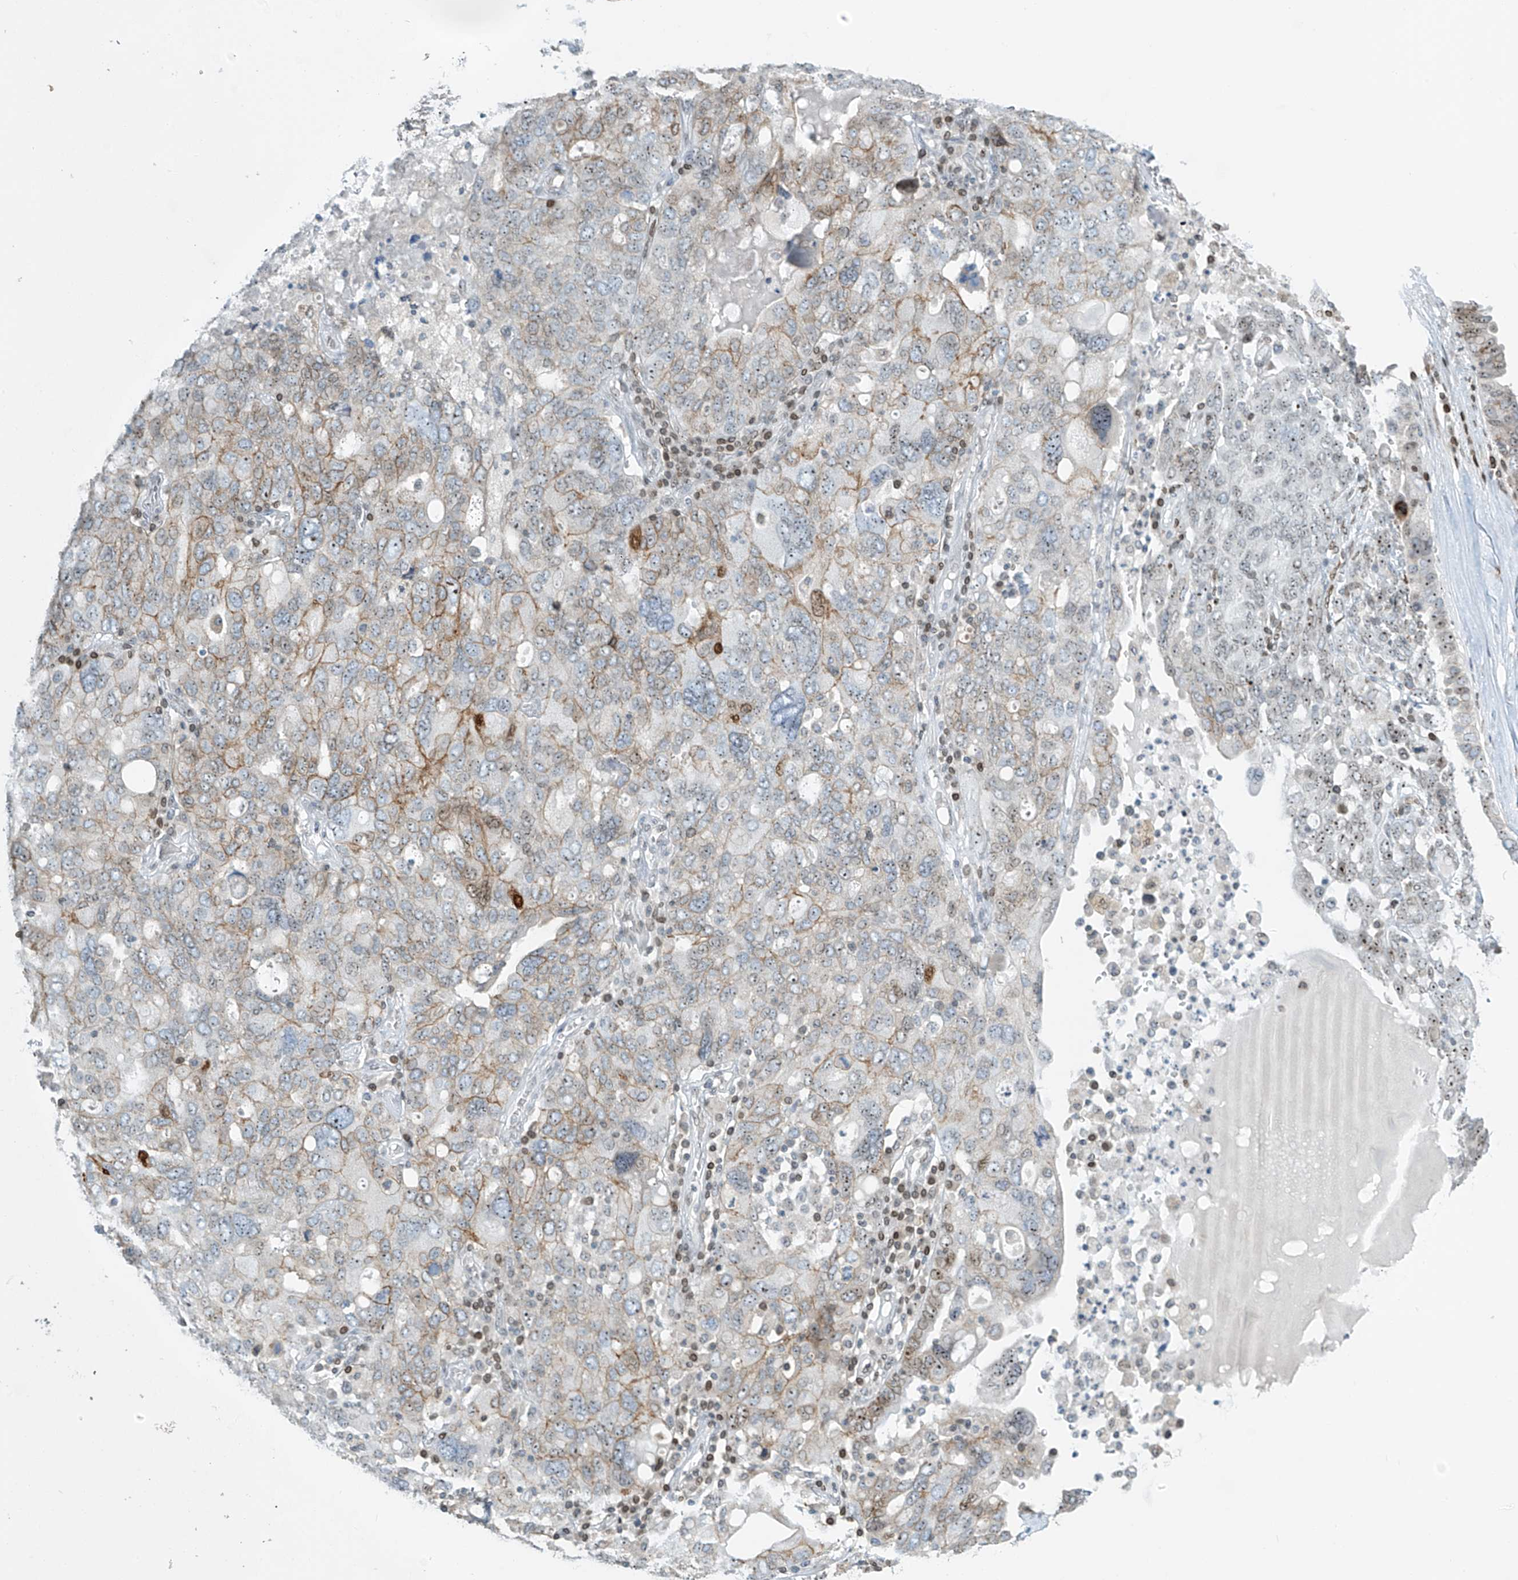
{"staining": {"intensity": "moderate", "quantity": "<25%", "location": "cytoplasmic/membranous,nuclear"}, "tissue": "ovarian cancer", "cell_type": "Tumor cells", "image_type": "cancer", "snomed": [{"axis": "morphology", "description": "Carcinoma, endometroid"}, {"axis": "topography", "description": "Ovary"}], "caption": "Brown immunohistochemical staining in ovarian cancer displays moderate cytoplasmic/membranous and nuclear positivity in about <25% of tumor cells.", "gene": "SAMD15", "patient": {"sex": "female", "age": 62}}